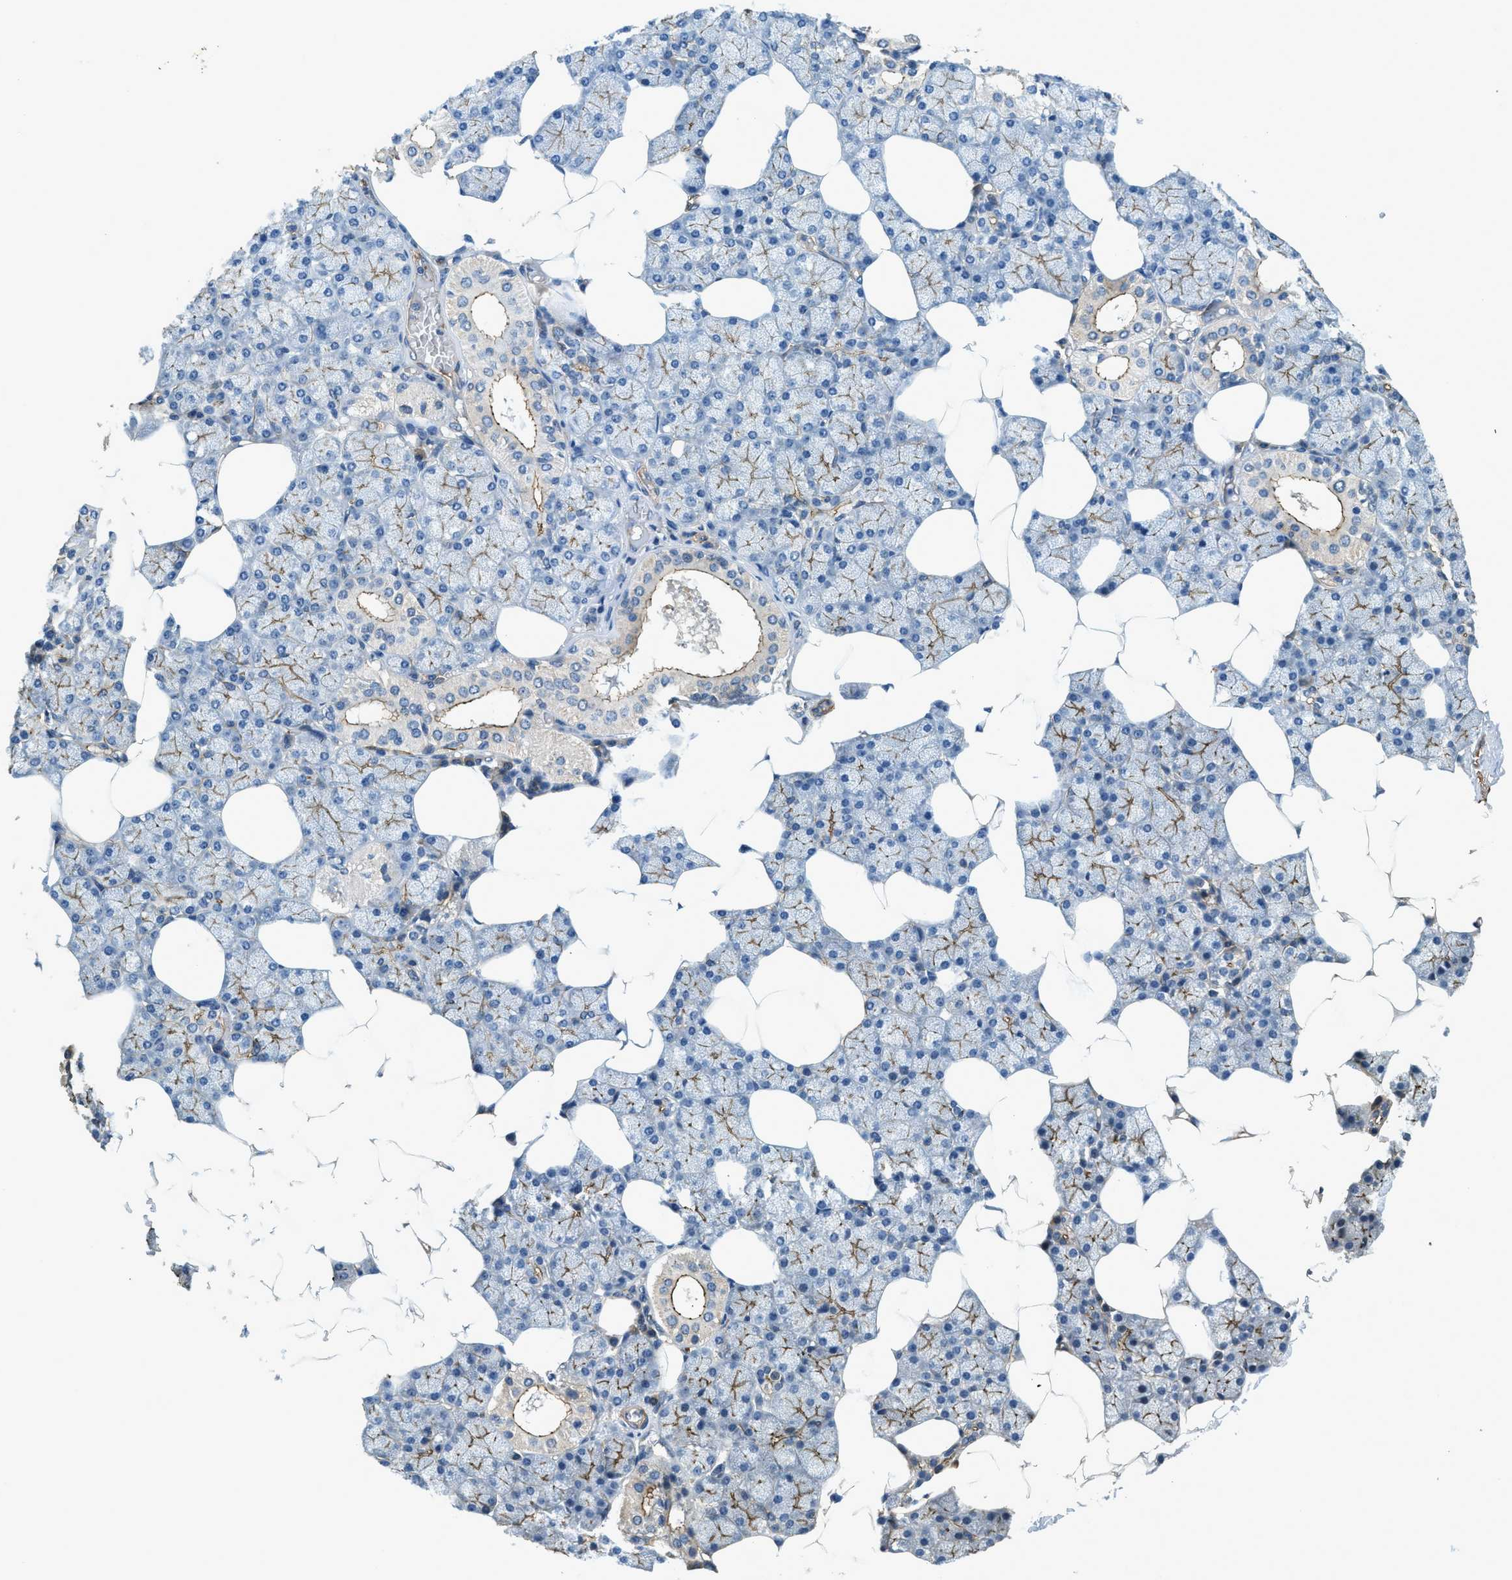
{"staining": {"intensity": "strong", "quantity": "25%-75%", "location": "cytoplasmic/membranous"}, "tissue": "salivary gland", "cell_type": "Glandular cells", "image_type": "normal", "snomed": [{"axis": "morphology", "description": "Normal tissue, NOS"}, {"axis": "topography", "description": "Salivary gland"}], "caption": "DAB (3,3'-diaminobenzidine) immunohistochemical staining of benign human salivary gland reveals strong cytoplasmic/membranous protein staining in about 25%-75% of glandular cells.", "gene": "CGN", "patient": {"sex": "male", "age": 62}}